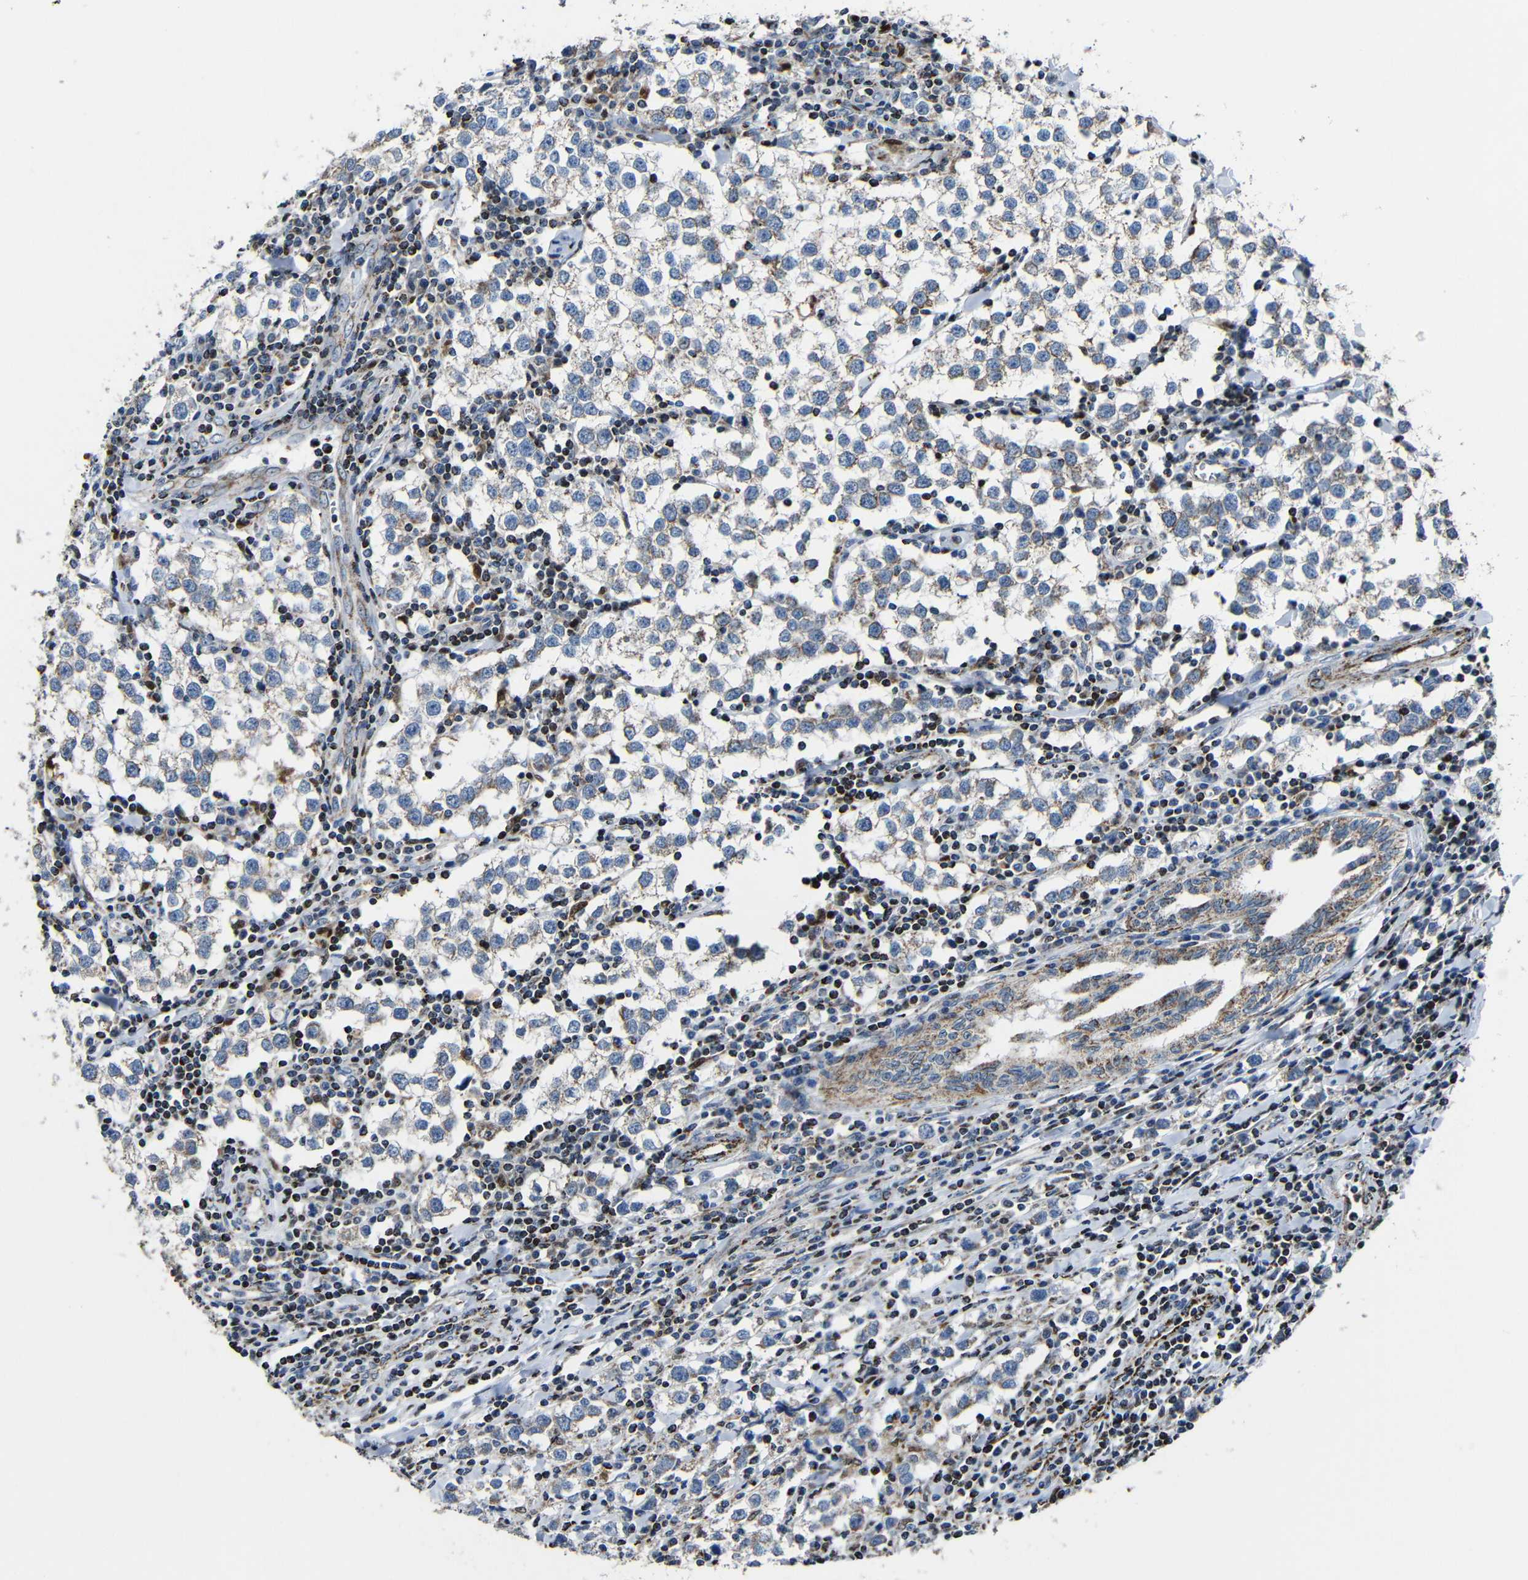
{"staining": {"intensity": "weak", "quantity": "<25%", "location": "cytoplasmic/membranous"}, "tissue": "testis cancer", "cell_type": "Tumor cells", "image_type": "cancer", "snomed": [{"axis": "morphology", "description": "Seminoma, NOS"}, {"axis": "morphology", "description": "Carcinoma, Embryonal, NOS"}, {"axis": "topography", "description": "Testis"}], "caption": "Human embryonal carcinoma (testis) stained for a protein using immunohistochemistry displays no staining in tumor cells.", "gene": "CA5B", "patient": {"sex": "male", "age": 36}}